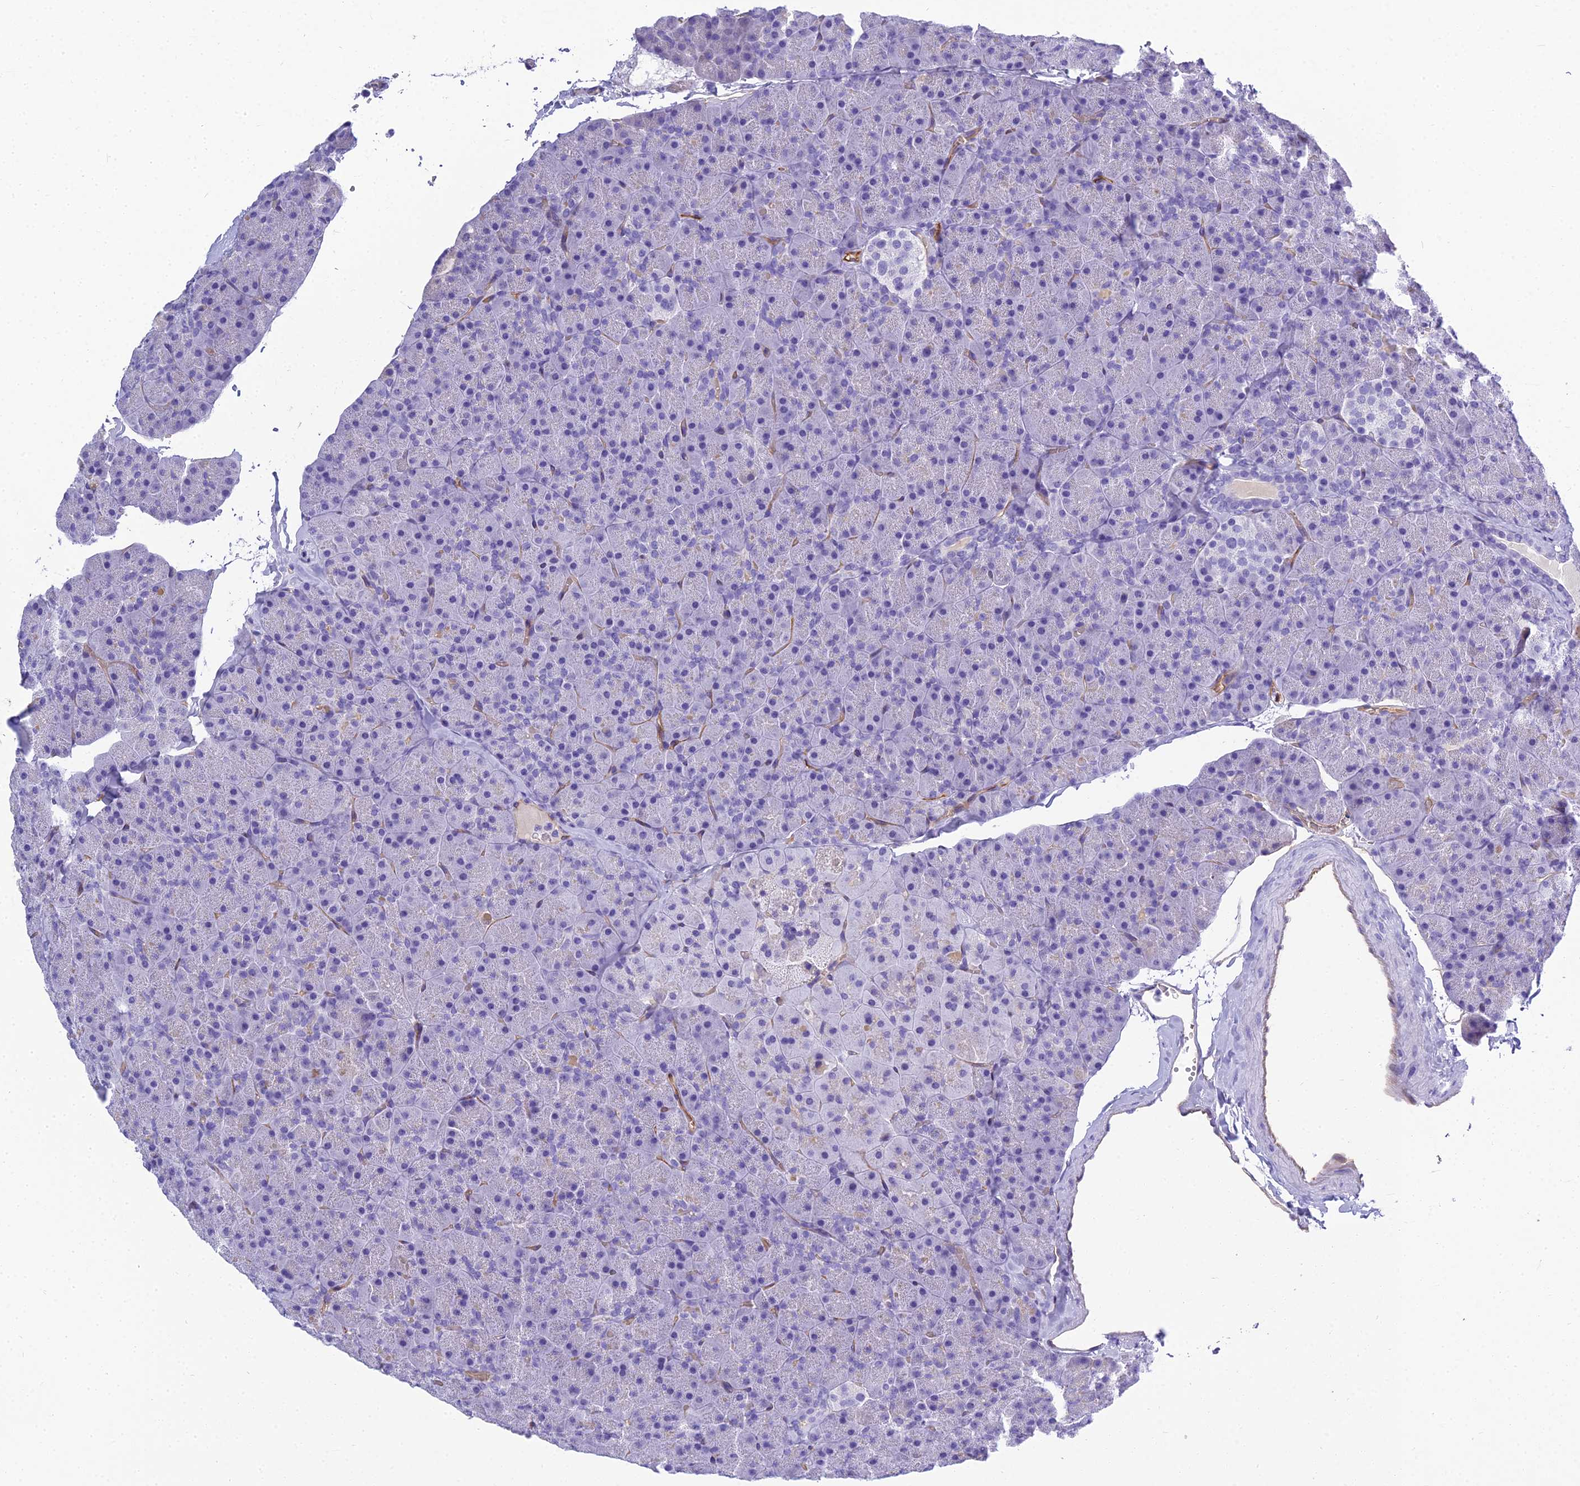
{"staining": {"intensity": "negative", "quantity": "none", "location": "none"}, "tissue": "pancreas", "cell_type": "Exocrine glandular cells", "image_type": "normal", "snomed": [{"axis": "morphology", "description": "Normal tissue, NOS"}, {"axis": "topography", "description": "Pancreas"}], "caption": "A high-resolution photomicrograph shows IHC staining of benign pancreas, which exhibits no significant positivity in exocrine glandular cells.", "gene": "NINJ1", "patient": {"sex": "male", "age": 36}}